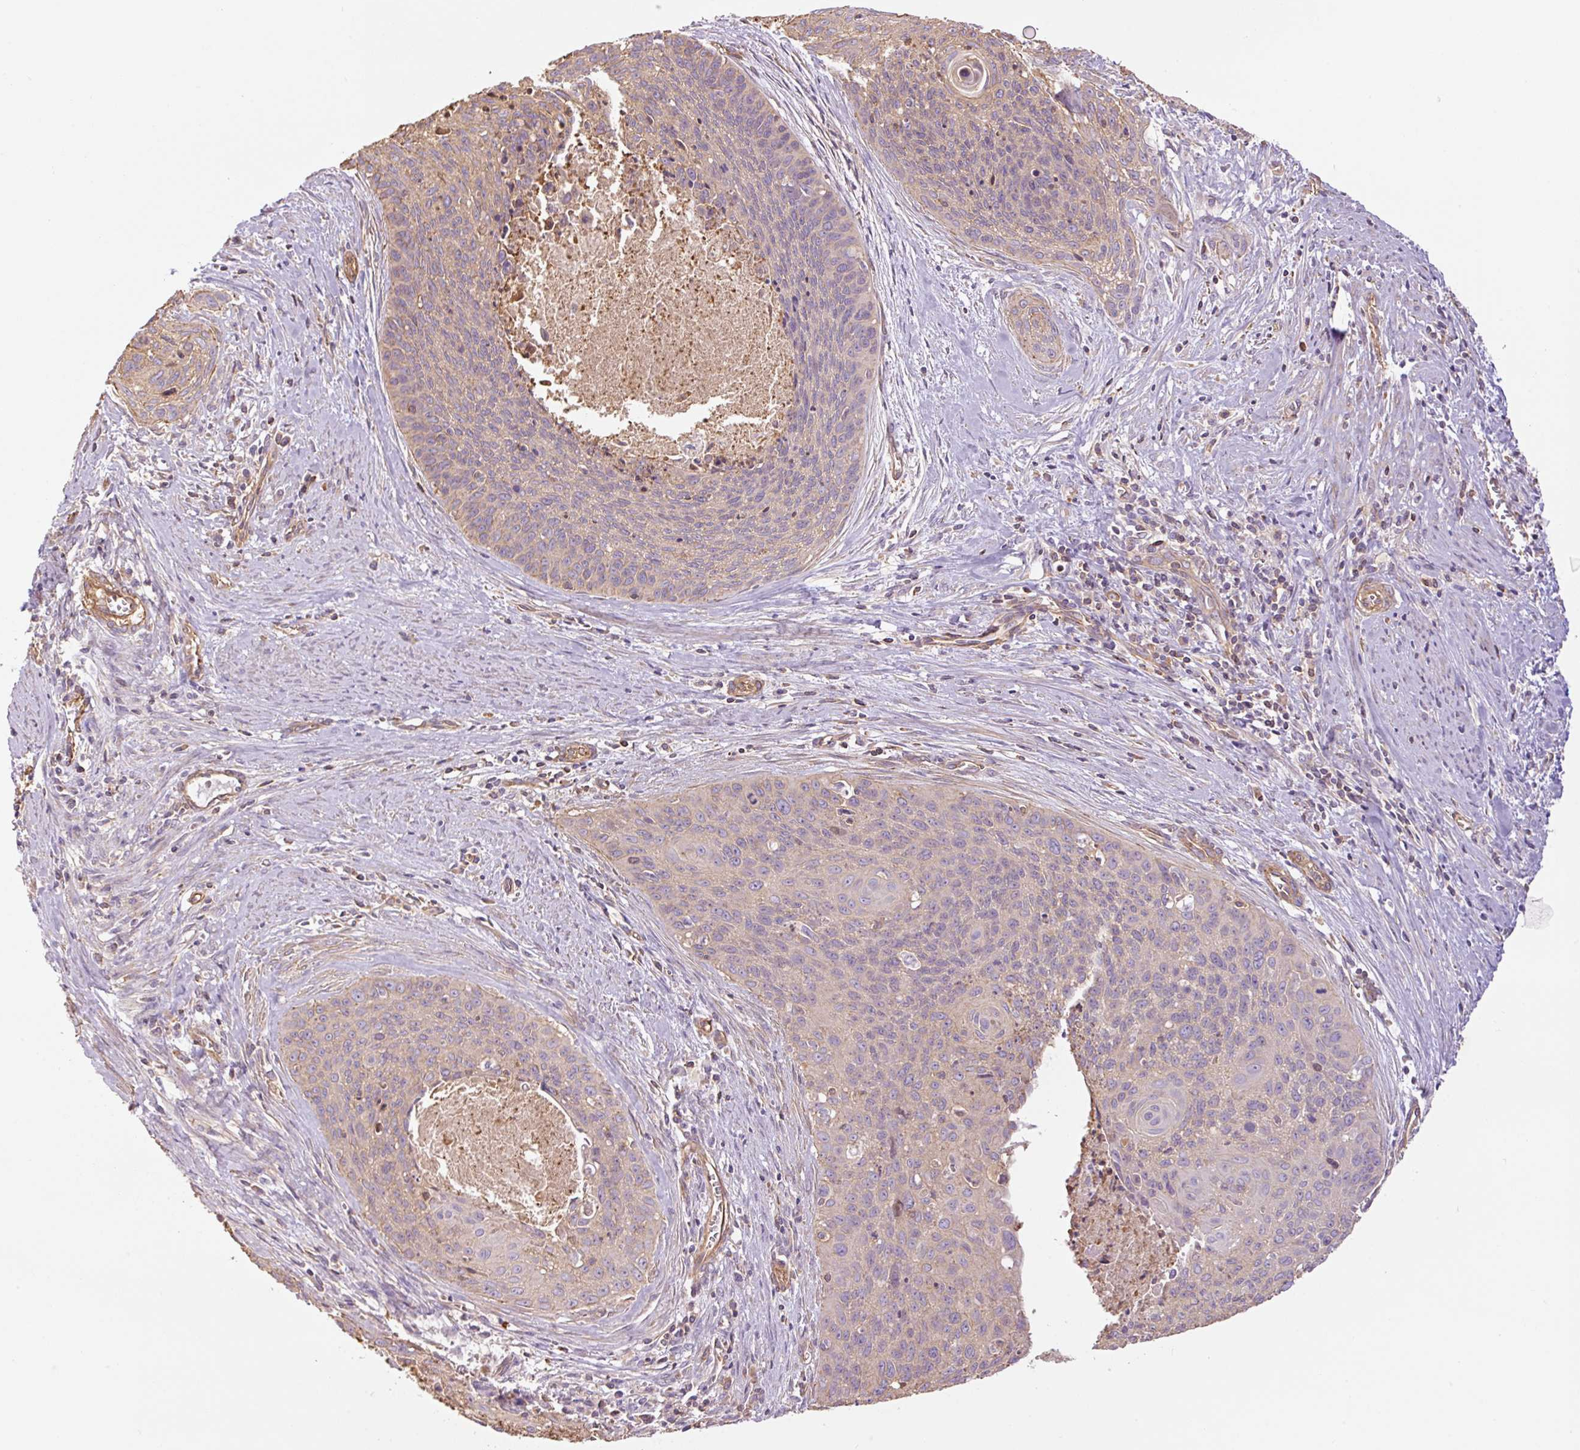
{"staining": {"intensity": "weak", "quantity": "<25%", "location": "cytoplasmic/membranous"}, "tissue": "cervical cancer", "cell_type": "Tumor cells", "image_type": "cancer", "snomed": [{"axis": "morphology", "description": "Squamous cell carcinoma, NOS"}, {"axis": "topography", "description": "Cervix"}], "caption": "Tumor cells are negative for brown protein staining in cervical cancer.", "gene": "PPP1R1B", "patient": {"sex": "female", "age": 55}}